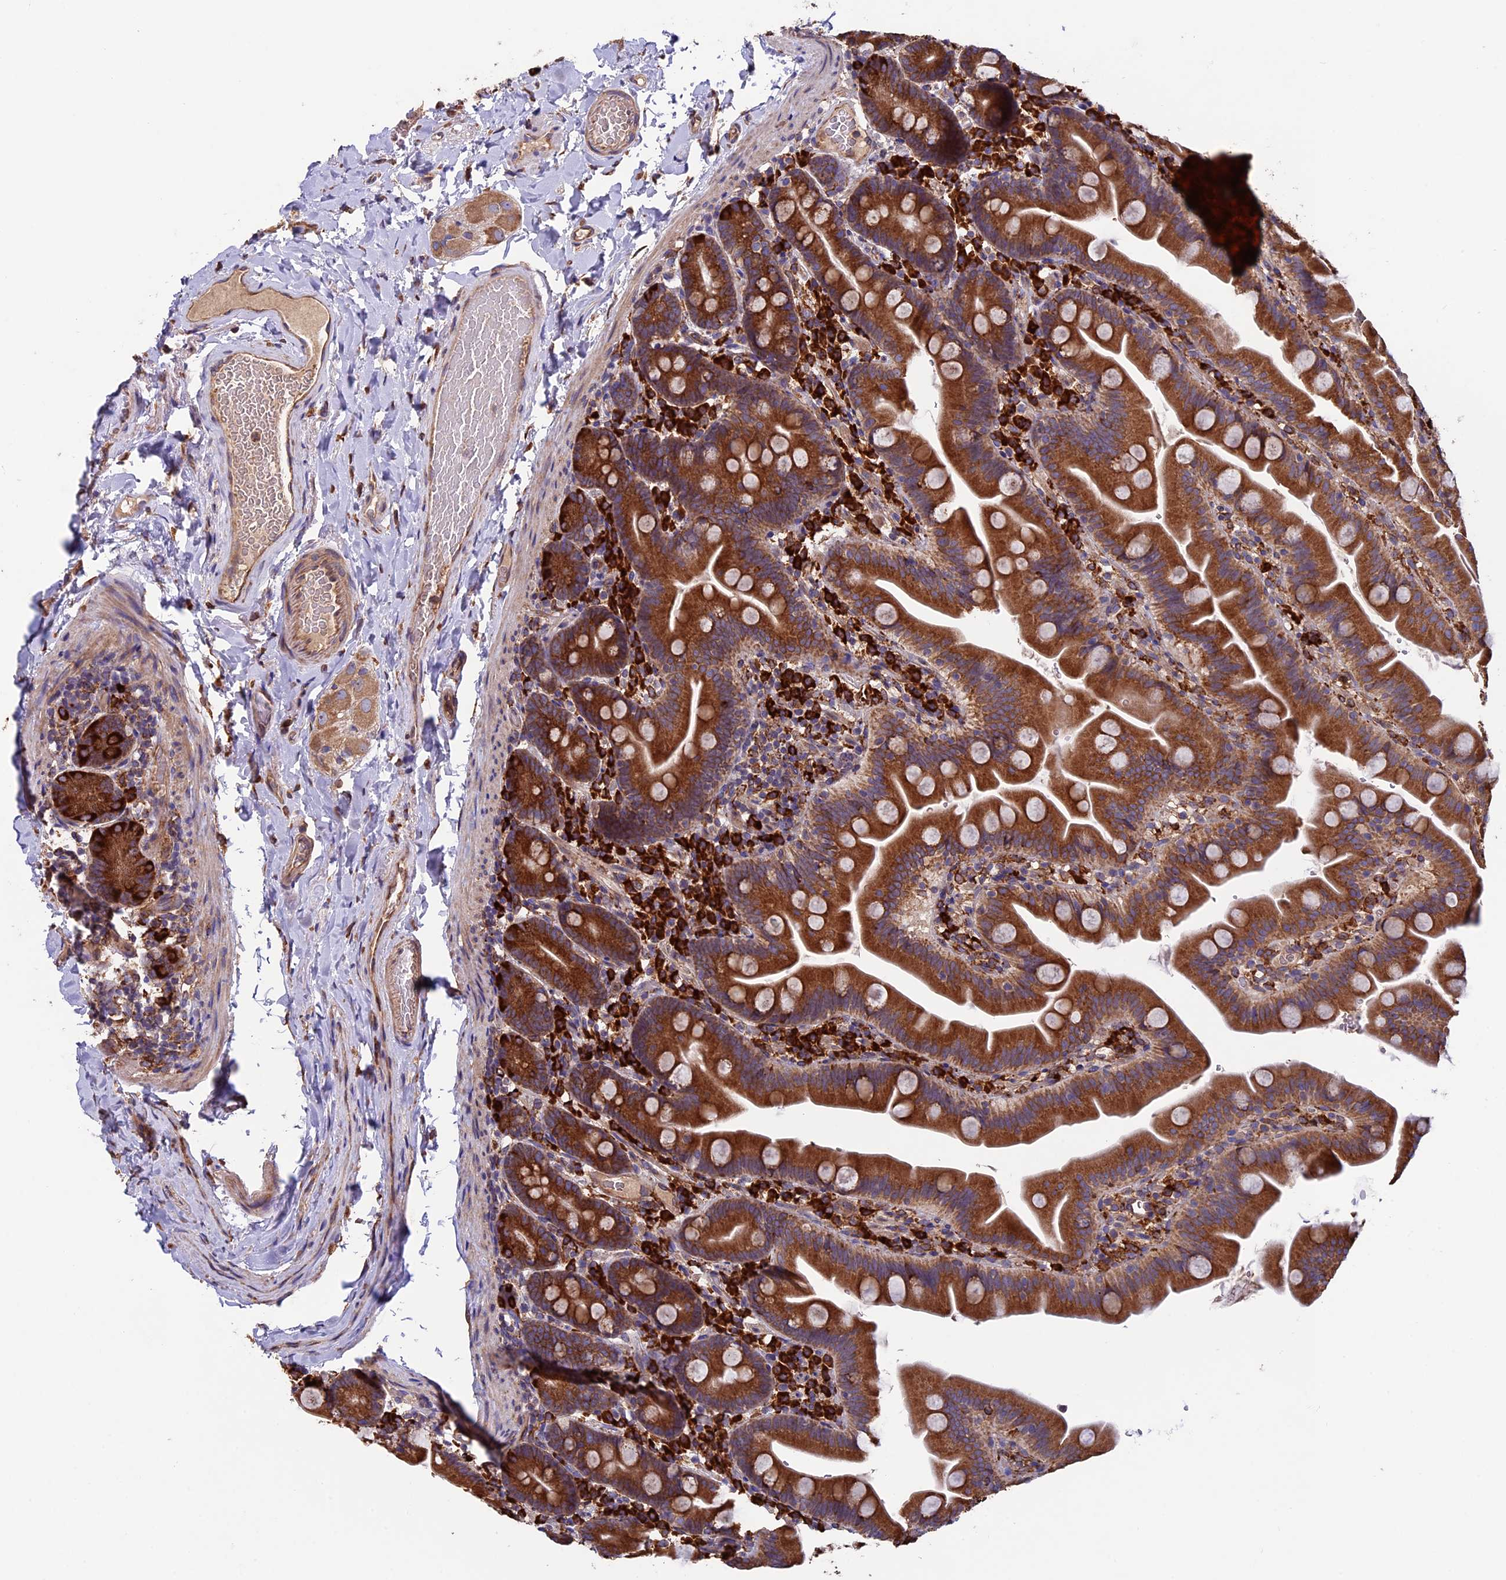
{"staining": {"intensity": "strong", "quantity": ">75%", "location": "cytoplasmic/membranous"}, "tissue": "small intestine", "cell_type": "Glandular cells", "image_type": "normal", "snomed": [{"axis": "morphology", "description": "Normal tissue, NOS"}, {"axis": "topography", "description": "Small intestine"}], "caption": "Immunohistochemical staining of benign human small intestine demonstrates >75% levels of strong cytoplasmic/membranous protein positivity in approximately >75% of glandular cells. The staining is performed using DAB (3,3'-diaminobenzidine) brown chromogen to label protein expression. The nuclei are counter-stained blue using hematoxylin.", "gene": "BTBD3", "patient": {"sex": "female", "age": 68}}